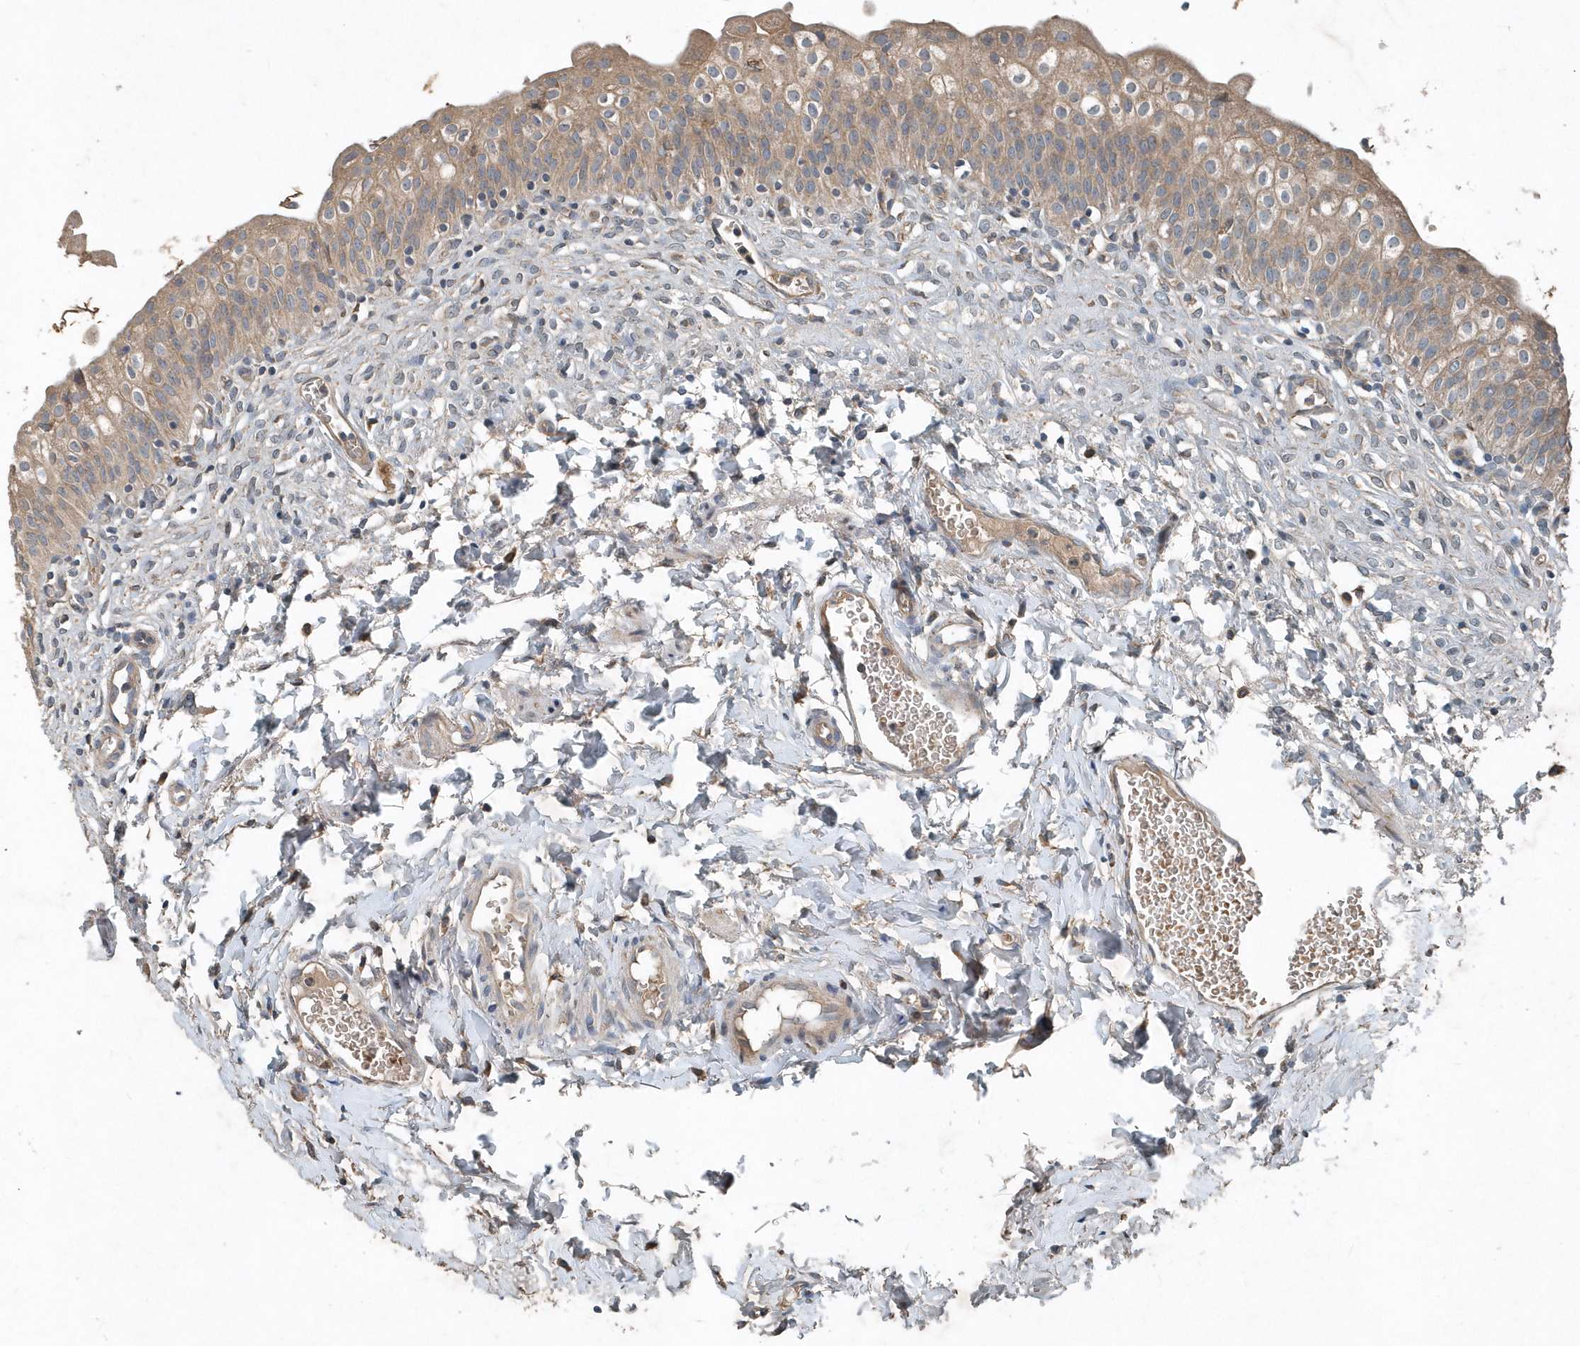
{"staining": {"intensity": "moderate", "quantity": "25%-75%", "location": "cytoplasmic/membranous"}, "tissue": "urinary bladder", "cell_type": "Urothelial cells", "image_type": "normal", "snomed": [{"axis": "morphology", "description": "Normal tissue, NOS"}, {"axis": "topography", "description": "Urinary bladder"}], "caption": "A brown stain shows moderate cytoplasmic/membranous expression of a protein in urothelial cells of unremarkable human urinary bladder. (DAB IHC, brown staining for protein, blue staining for nuclei).", "gene": "SCFD2", "patient": {"sex": "male", "age": 55}}